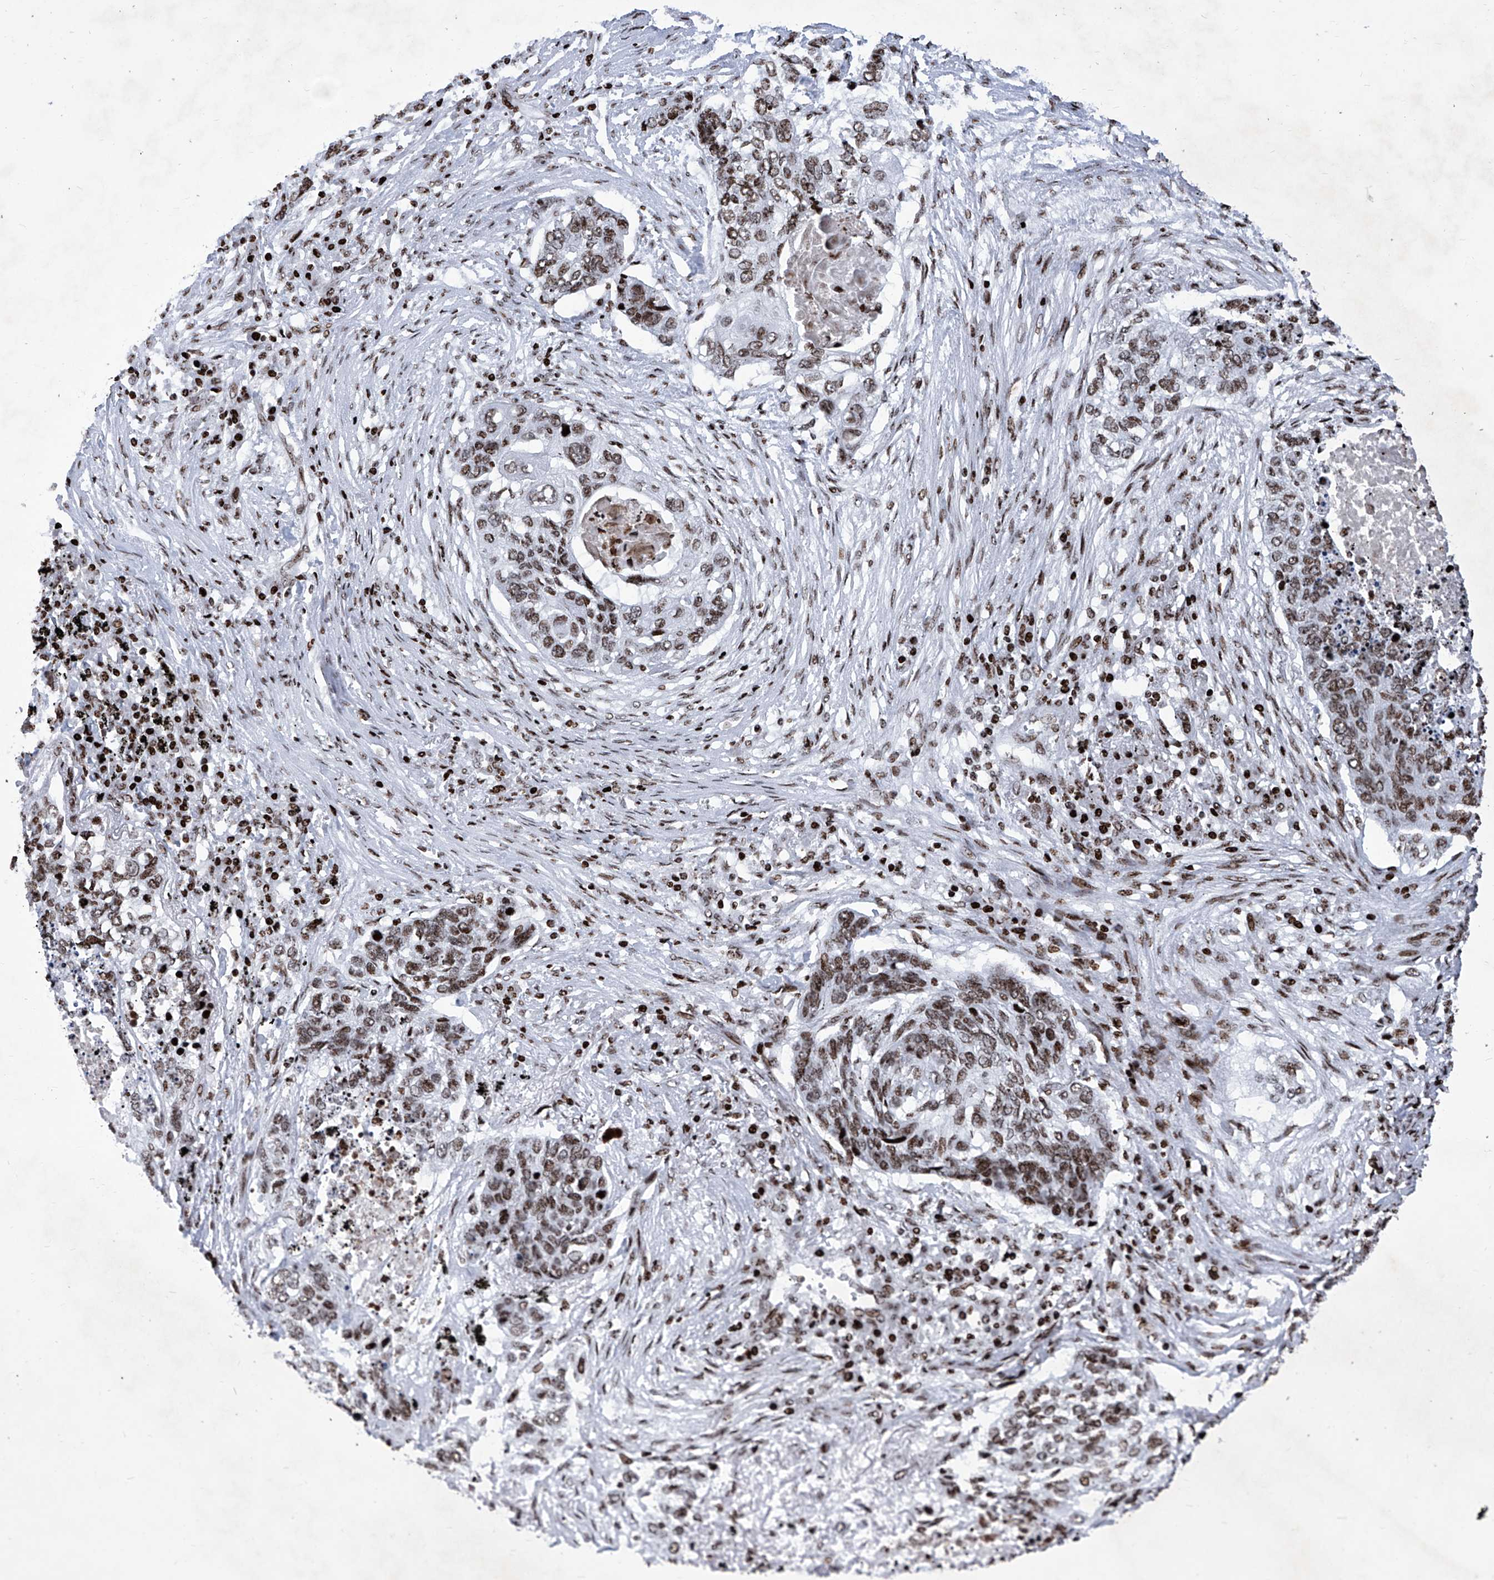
{"staining": {"intensity": "moderate", "quantity": ">75%", "location": "nuclear"}, "tissue": "lung cancer", "cell_type": "Tumor cells", "image_type": "cancer", "snomed": [{"axis": "morphology", "description": "Squamous cell carcinoma, NOS"}, {"axis": "topography", "description": "Lung"}], "caption": "Protein analysis of lung squamous cell carcinoma tissue reveals moderate nuclear positivity in approximately >75% of tumor cells.", "gene": "HEY2", "patient": {"sex": "female", "age": 63}}